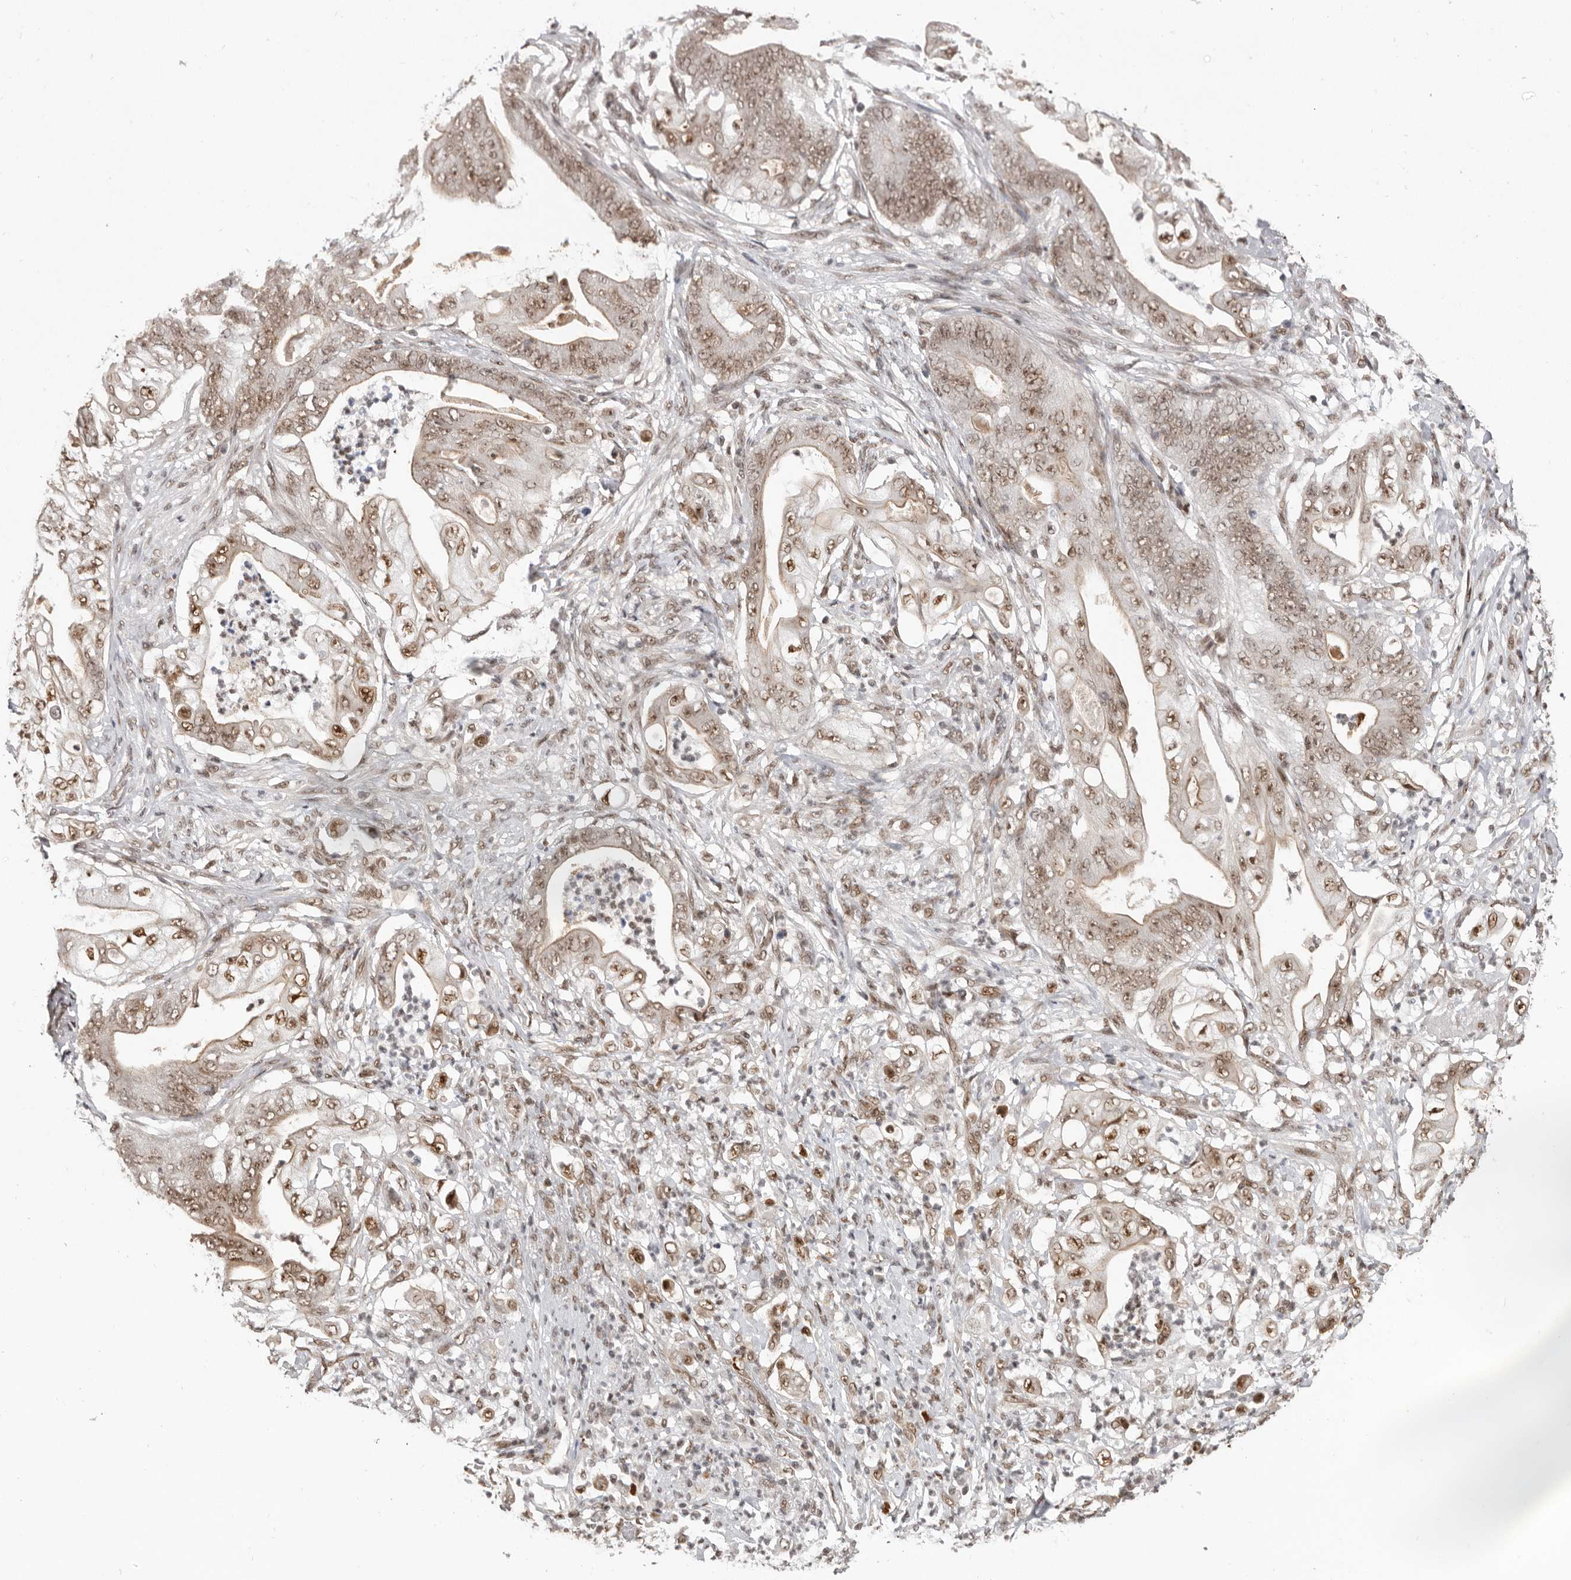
{"staining": {"intensity": "moderate", "quantity": ">75%", "location": "nuclear"}, "tissue": "stomach cancer", "cell_type": "Tumor cells", "image_type": "cancer", "snomed": [{"axis": "morphology", "description": "Adenocarcinoma, NOS"}, {"axis": "topography", "description": "Stomach"}], "caption": "Protein staining reveals moderate nuclear expression in approximately >75% of tumor cells in stomach cancer.", "gene": "CHTOP", "patient": {"sex": "female", "age": 73}}